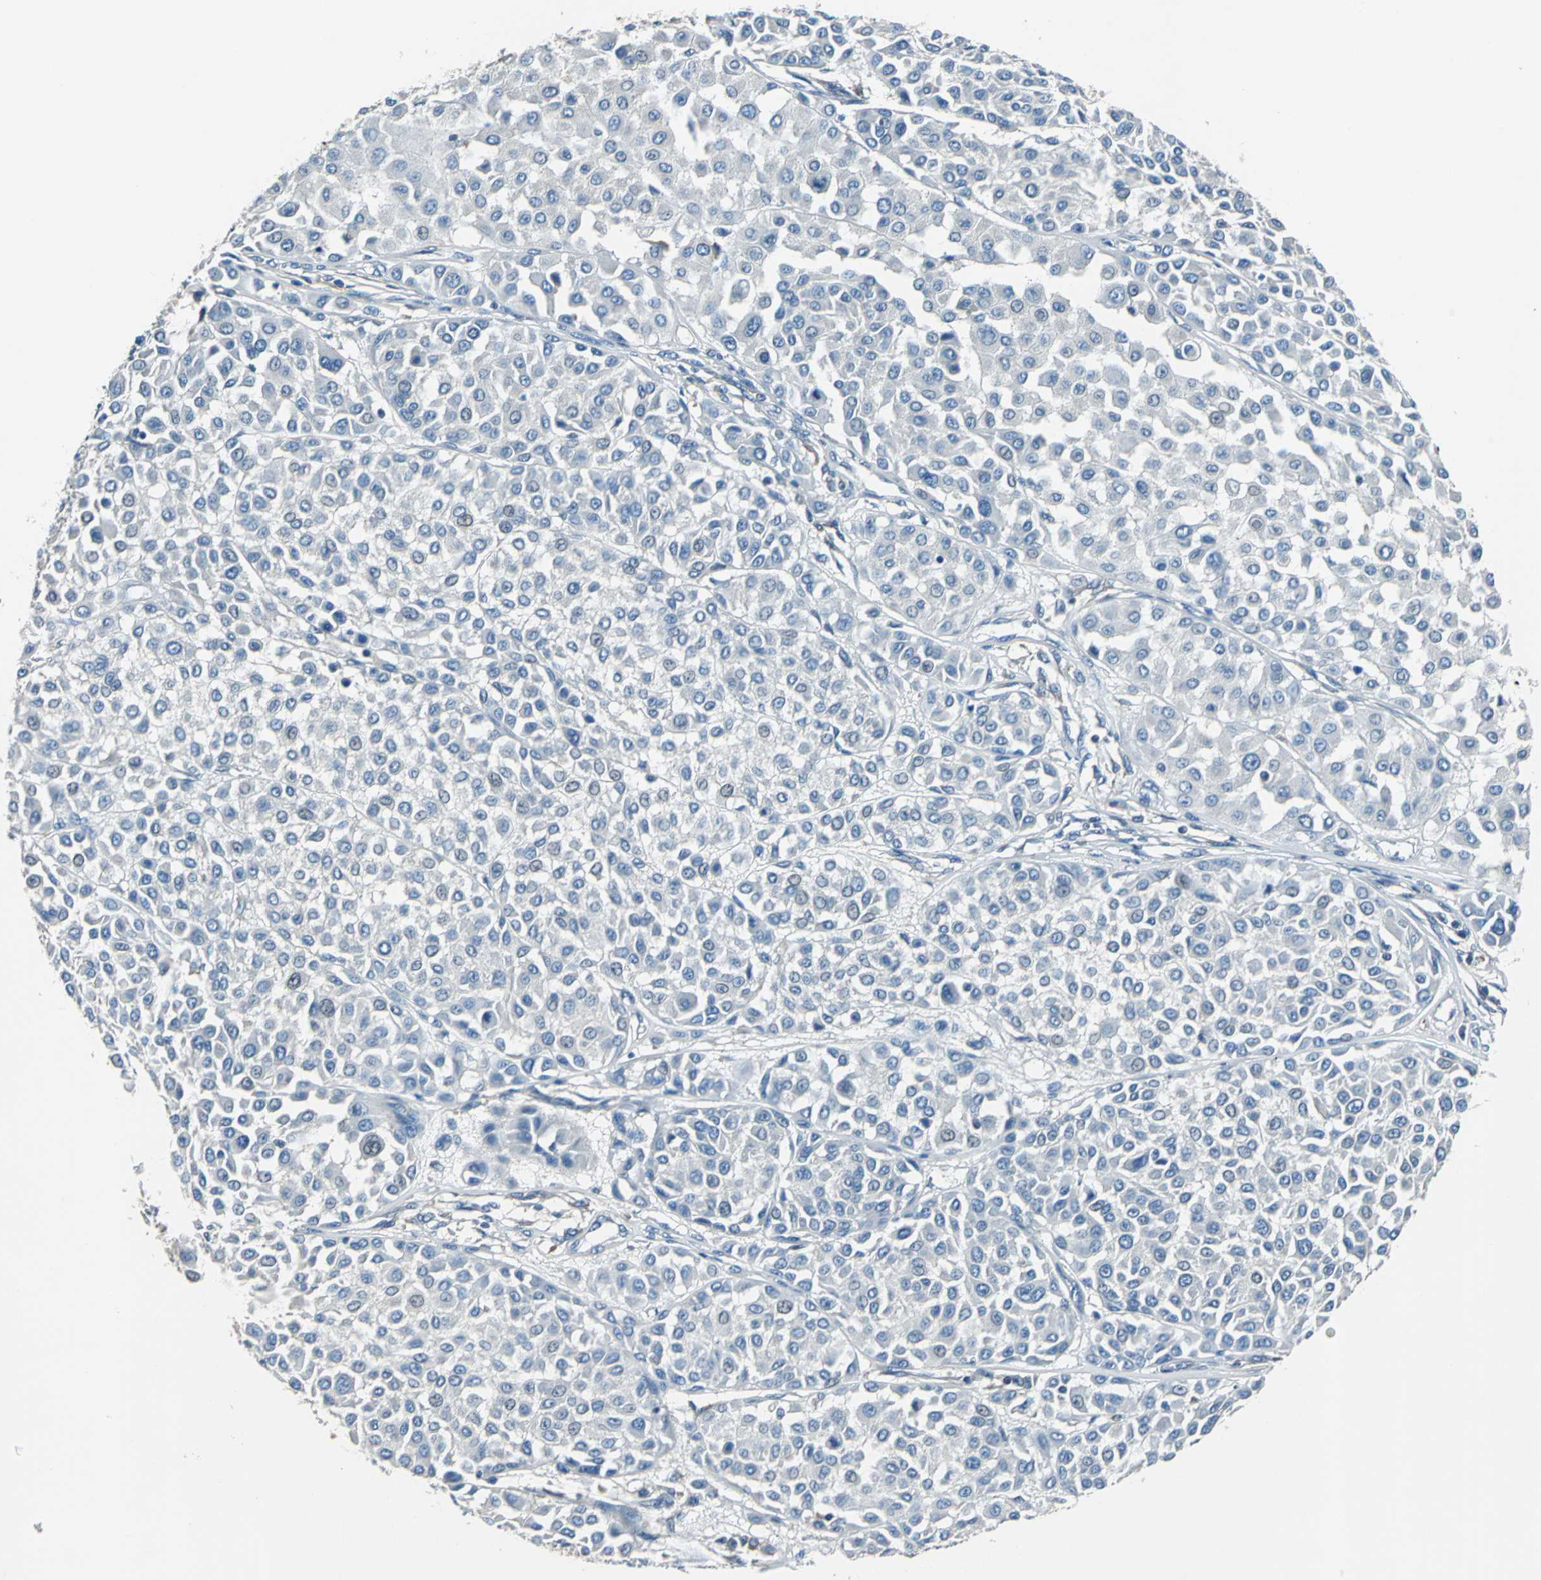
{"staining": {"intensity": "negative", "quantity": "none", "location": "none"}, "tissue": "melanoma", "cell_type": "Tumor cells", "image_type": "cancer", "snomed": [{"axis": "morphology", "description": "Malignant melanoma, Metastatic site"}, {"axis": "topography", "description": "Soft tissue"}], "caption": "Tumor cells are negative for protein expression in human malignant melanoma (metastatic site).", "gene": "PRKCA", "patient": {"sex": "male", "age": 41}}